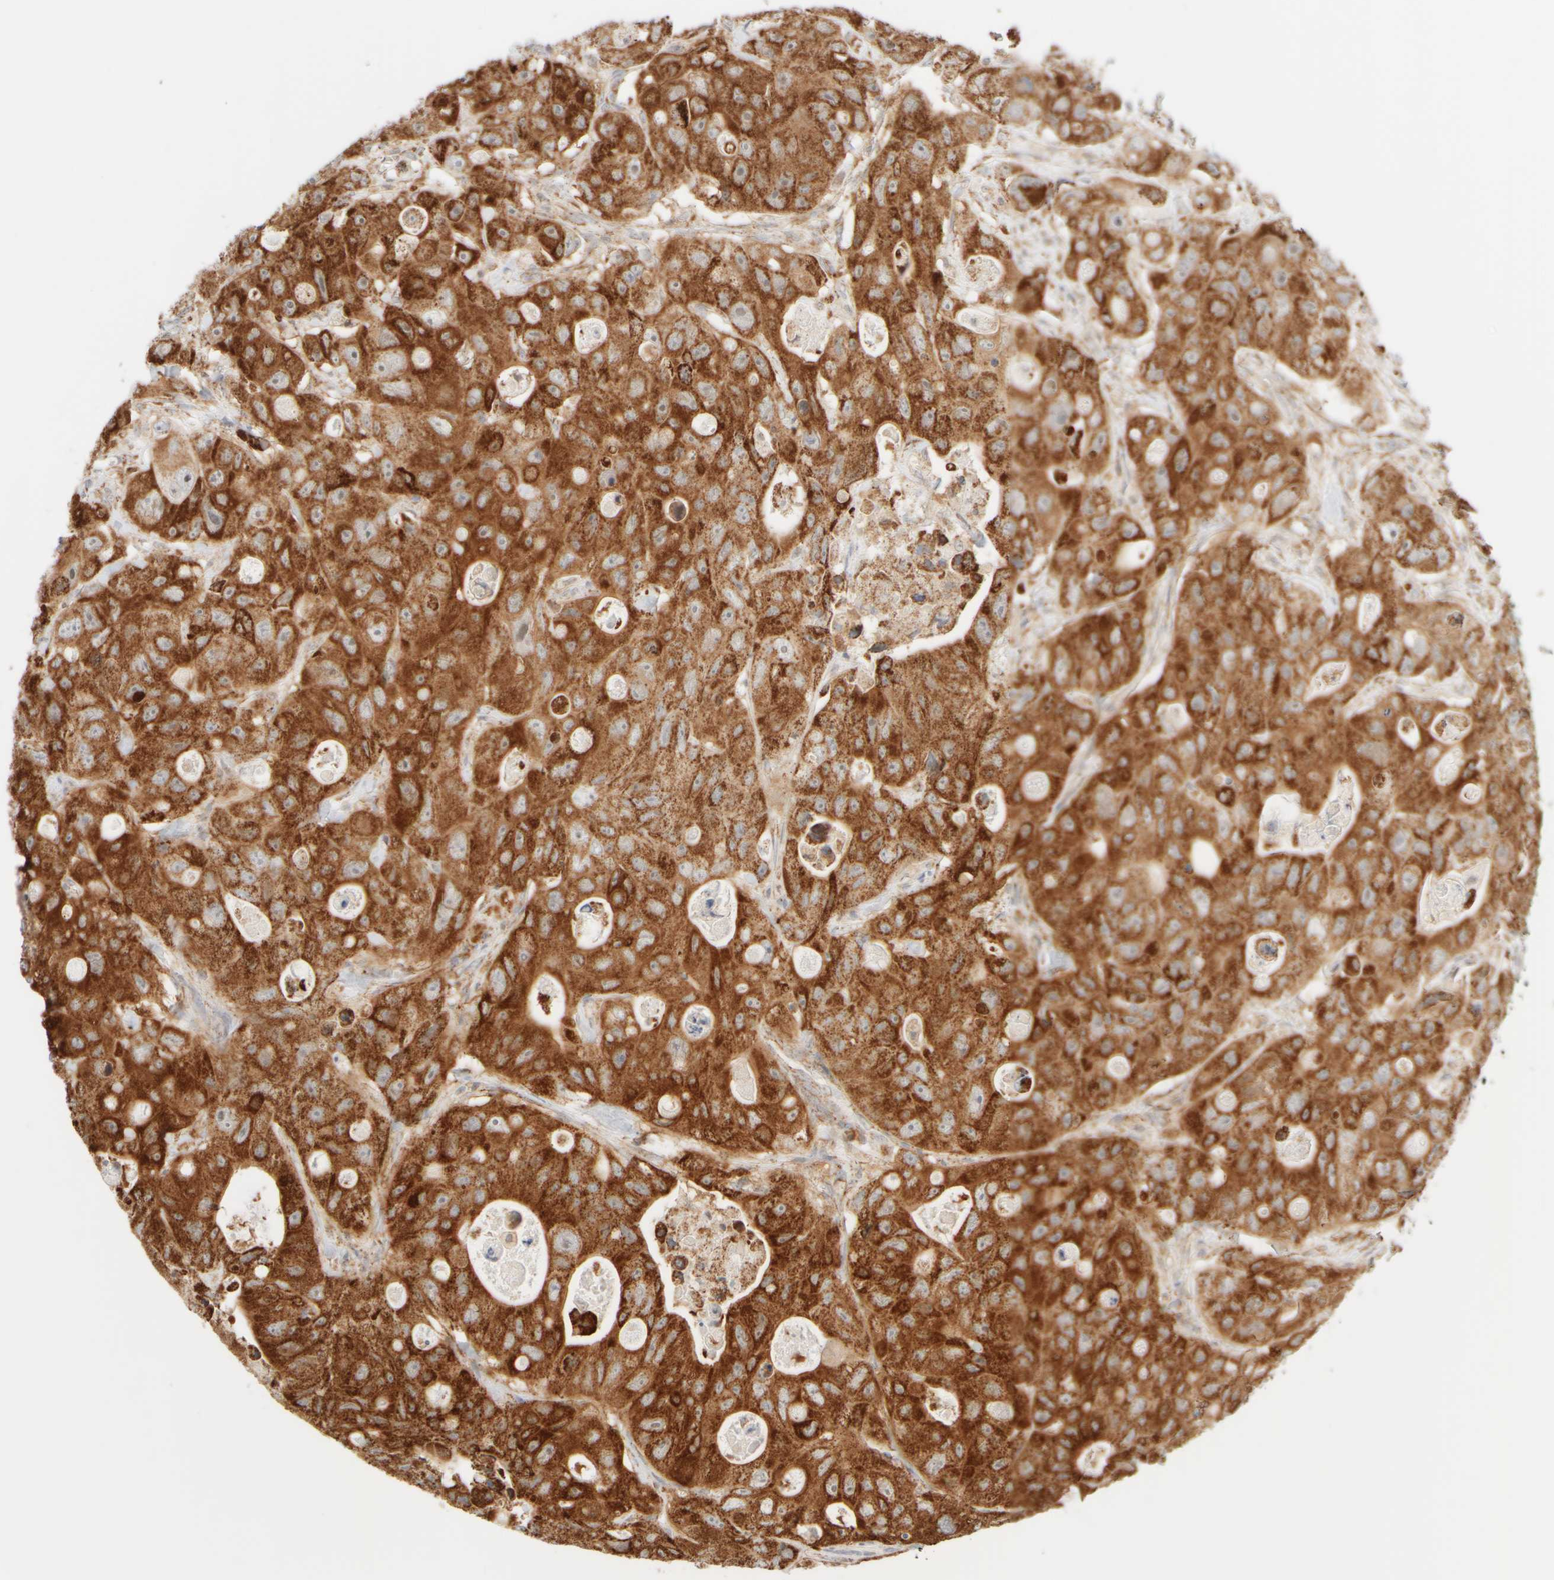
{"staining": {"intensity": "strong", "quantity": ">75%", "location": "cytoplasmic/membranous"}, "tissue": "colorectal cancer", "cell_type": "Tumor cells", "image_type": "cancer", "snomed": [{"axis": "morphology", "description": "Adenocarcinoma, NOS"}, {"axis": "topography", "description": "Colon"}], "caption": "Immunohistochemical staining of human adenocarcinoma (colorectal) displays high levels of strong cytoplasmic/membranous protein expression in approximately >75% of tumor cells. The staining was performed using DAB (3,3'-diaminobenzidine), with brown indicating positive protein expression. Nuclei are stained blue with hematoxylin.", "gene": "PPM1K", "patient": {"sex": "female", "age": 46}}